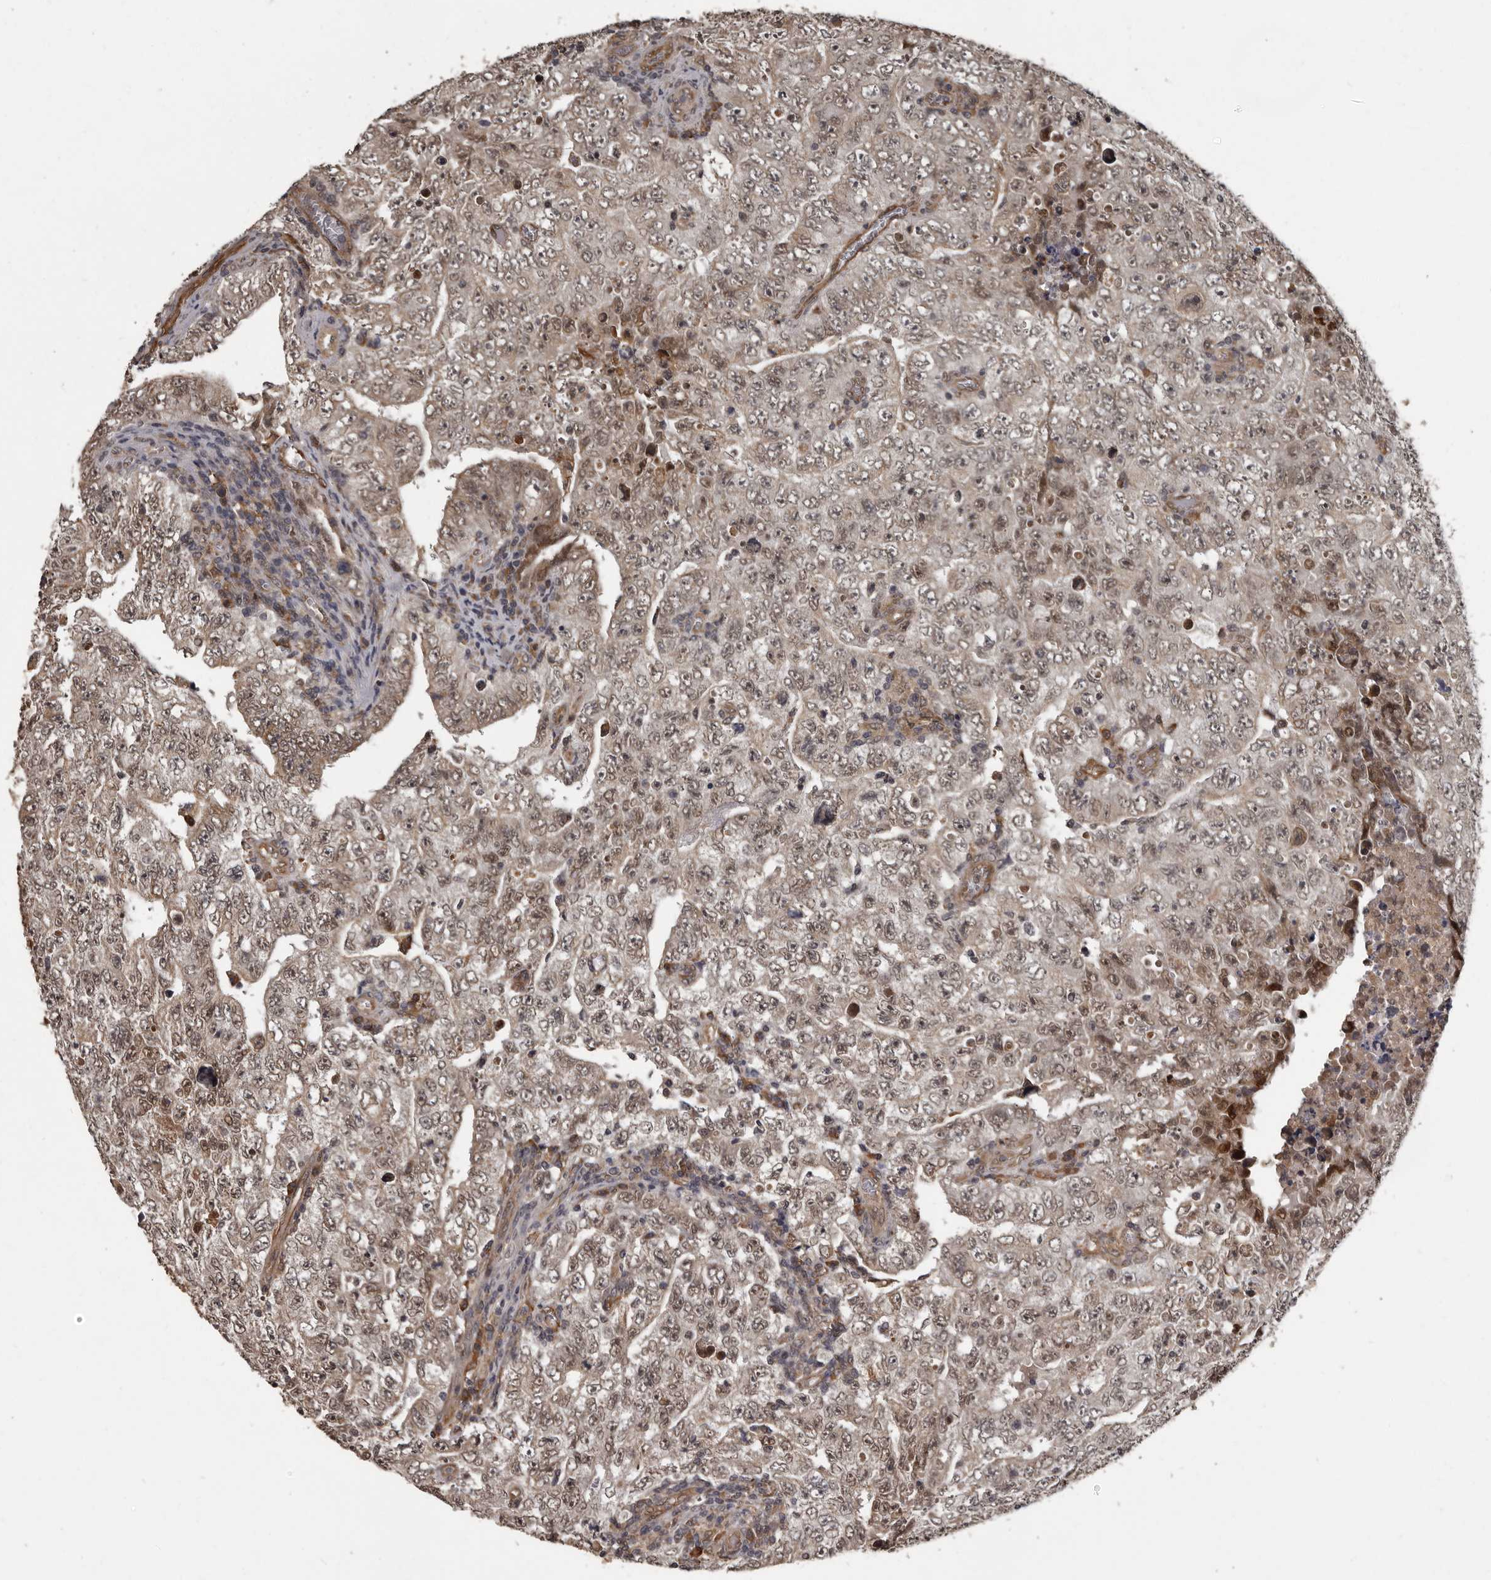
{"staining": {"intensity": "weak", "quantity": ">75%", "location": "cytoplasmic/membranous,nuclear"}, "tissue": "testis cancer", "cell_type": "Tumor cells", "image_type": "cancer", "snomed": [{"axis": "morphology", "description": "Carcinoma, Embryonal, NOS"}, {"axis": "topography", "description": "Testis"}], "caption": "IHC (DAB (3,3'-diaminobenzidine)) staining of human testis embryonal carcinoma shows weak cytoplasmic/membranous and nuclear protein expression in about >75% of tumor cells.", "gene": "SLITRK6", "patient": {"sex": "male", "age": 26}}